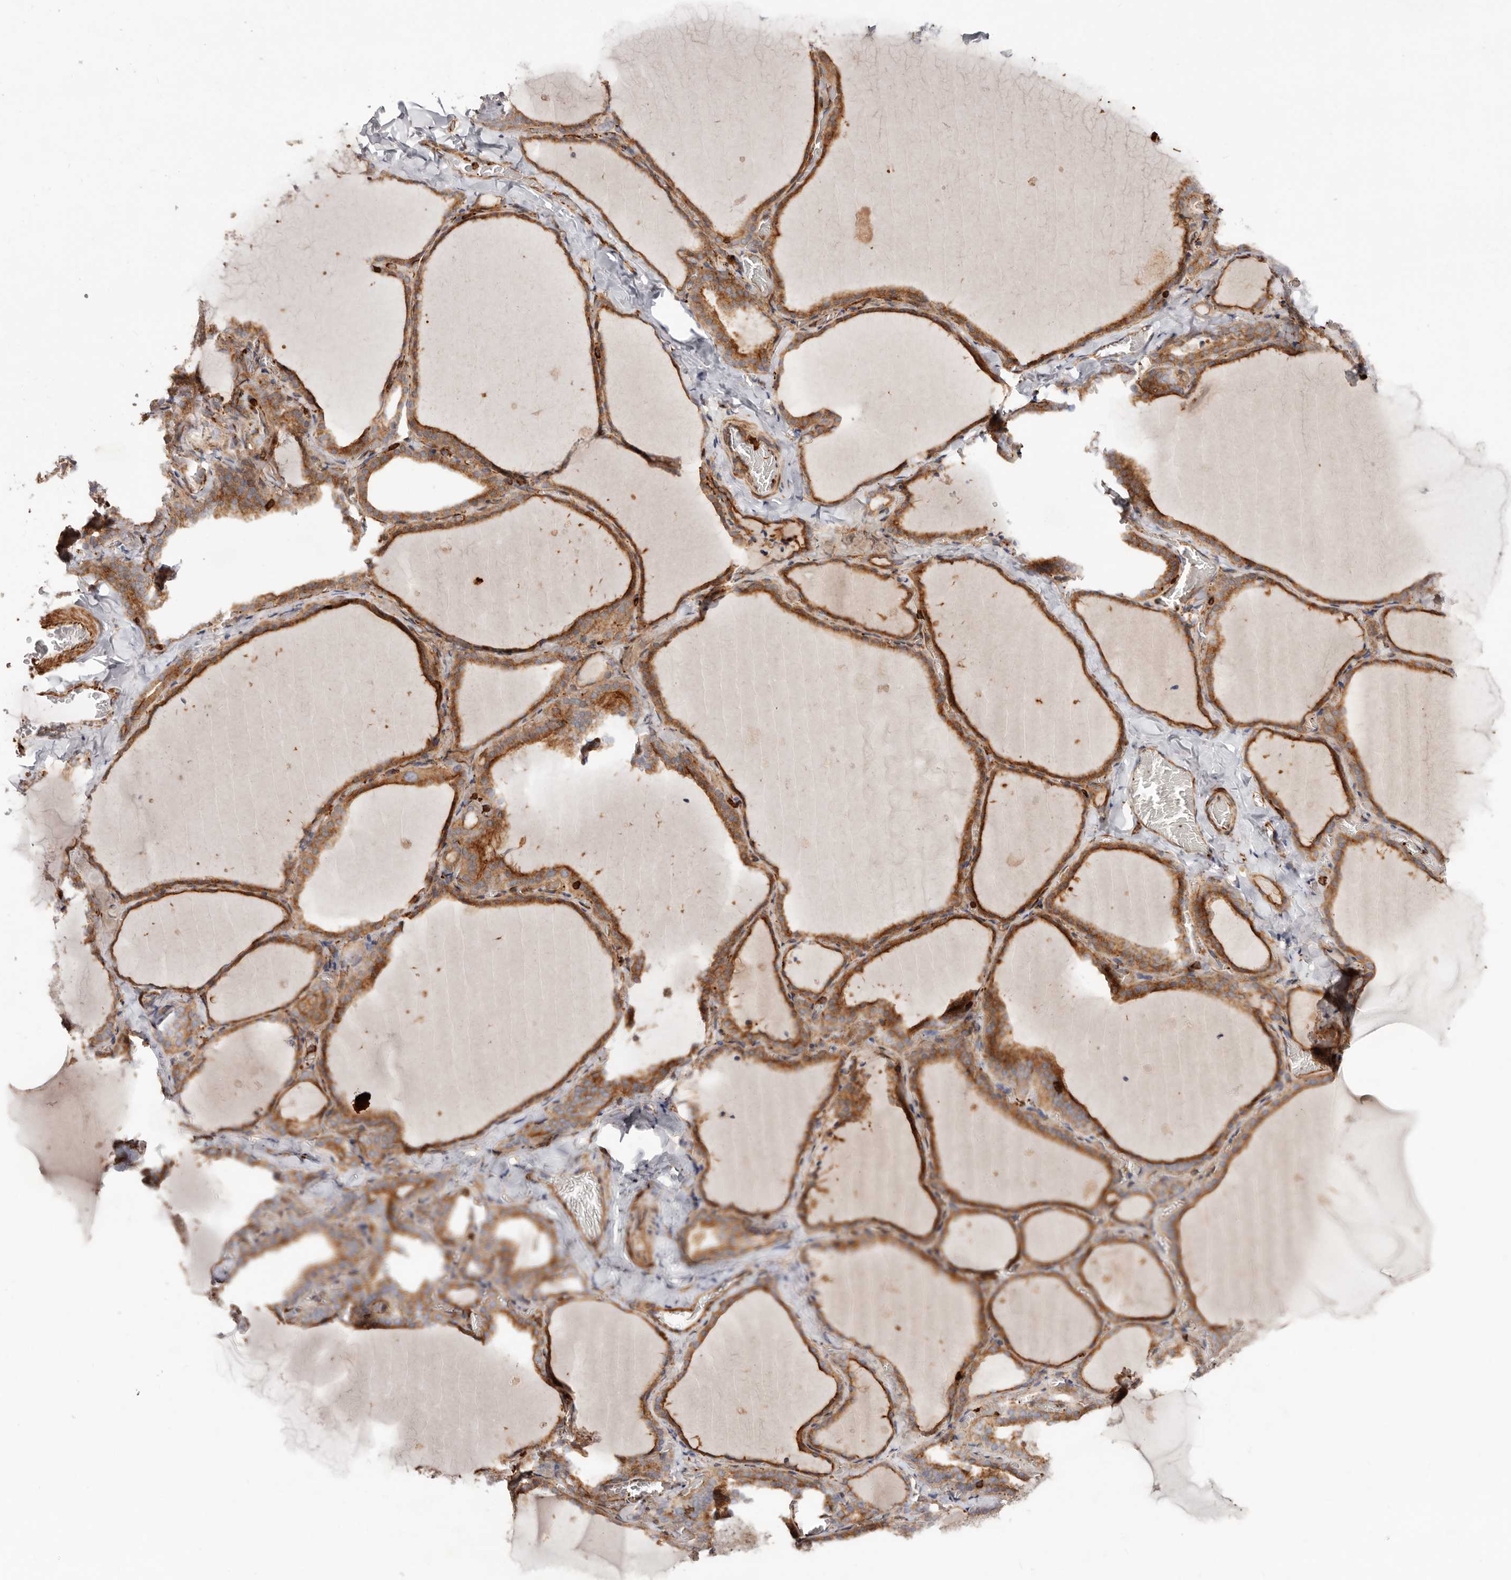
{"staining": {"intensity": "strong", "quantity": "25%-75%", "location": "cytoplasmic/membranous"}, "tissue": "thyroid gland", "cell_type": "Glandular cells", "image_type": "normal", "snomed": [{"axis": "morphology", "description": "Normal tissue, NOS"}, {"axis": "topography", "description": "Thyroid gland"}], "caption": "Immunohistochemistry (IHC) (DAB (3,3'-diaminobenzidine)) staining of benign human thyroid gland displays strong cytoplasmic/membranous protein expression in about 25%-75% of glandular cells. The protein is stained brown, and the nuclei are stained in blue (DAB (3,3'-diaminobenzidine) IHC with brightfield microscopy, high magnification).", "gene": "PTPN22", "patient": {"sex": "female", "age": 22}}